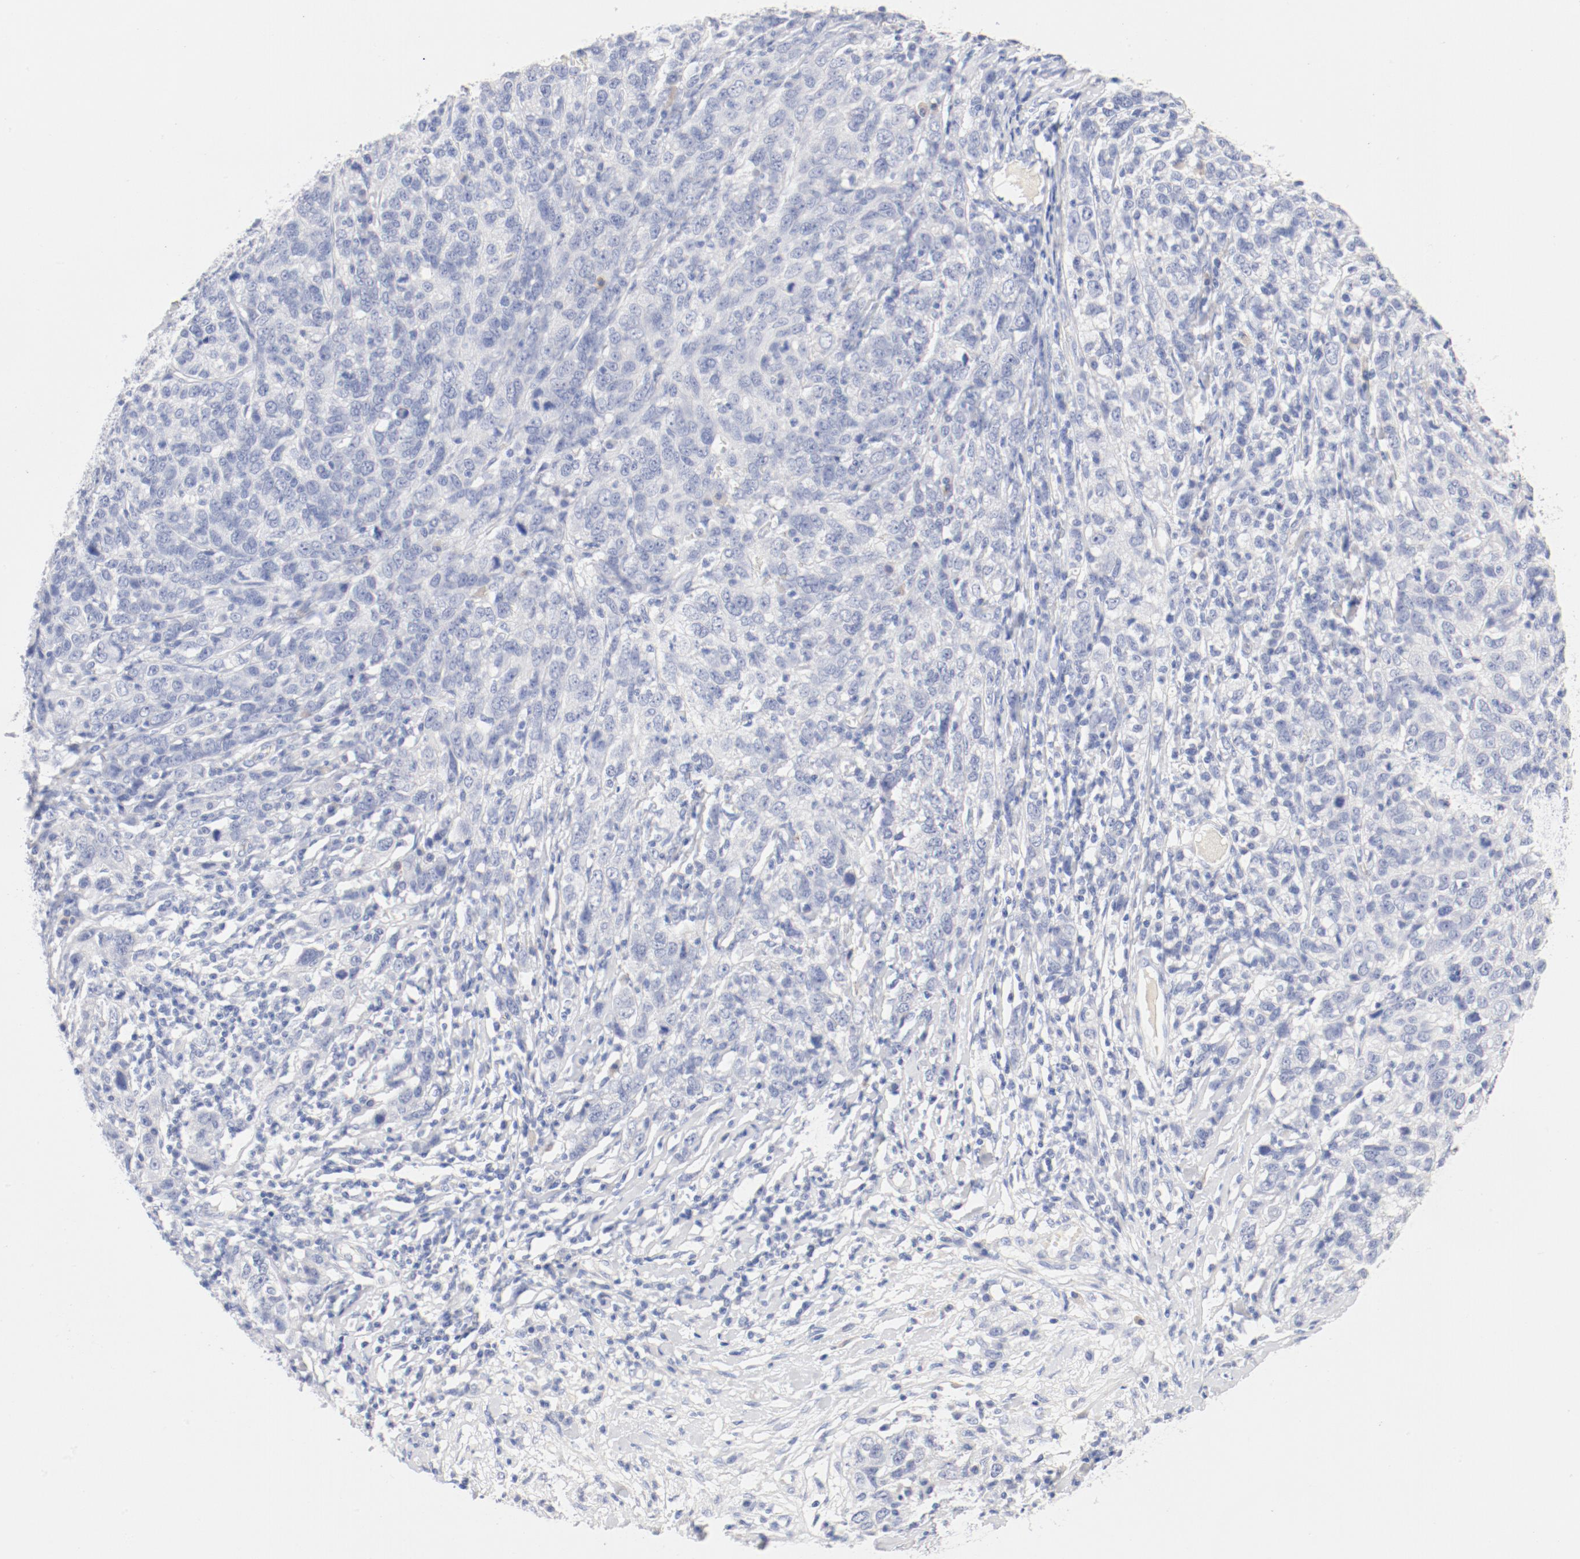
{"staining": {"intensity": "negative", "quantity": "none", "location": "none"}, "tissue": "ovarian cancer", "cell_type": "Tumor cells", "image_type": "cancer", "snomed": [{"axis": "morphology", "description": "Cystadenocarcinoma, serous, NOS"}, {"axis": "topography", "description": "Ovary"}], "caption": "Tumor cells show no significant protein positivity in ovarian cancer.", "gene": "HOMER1", "patient": {"sex": "female", "age": 71}}